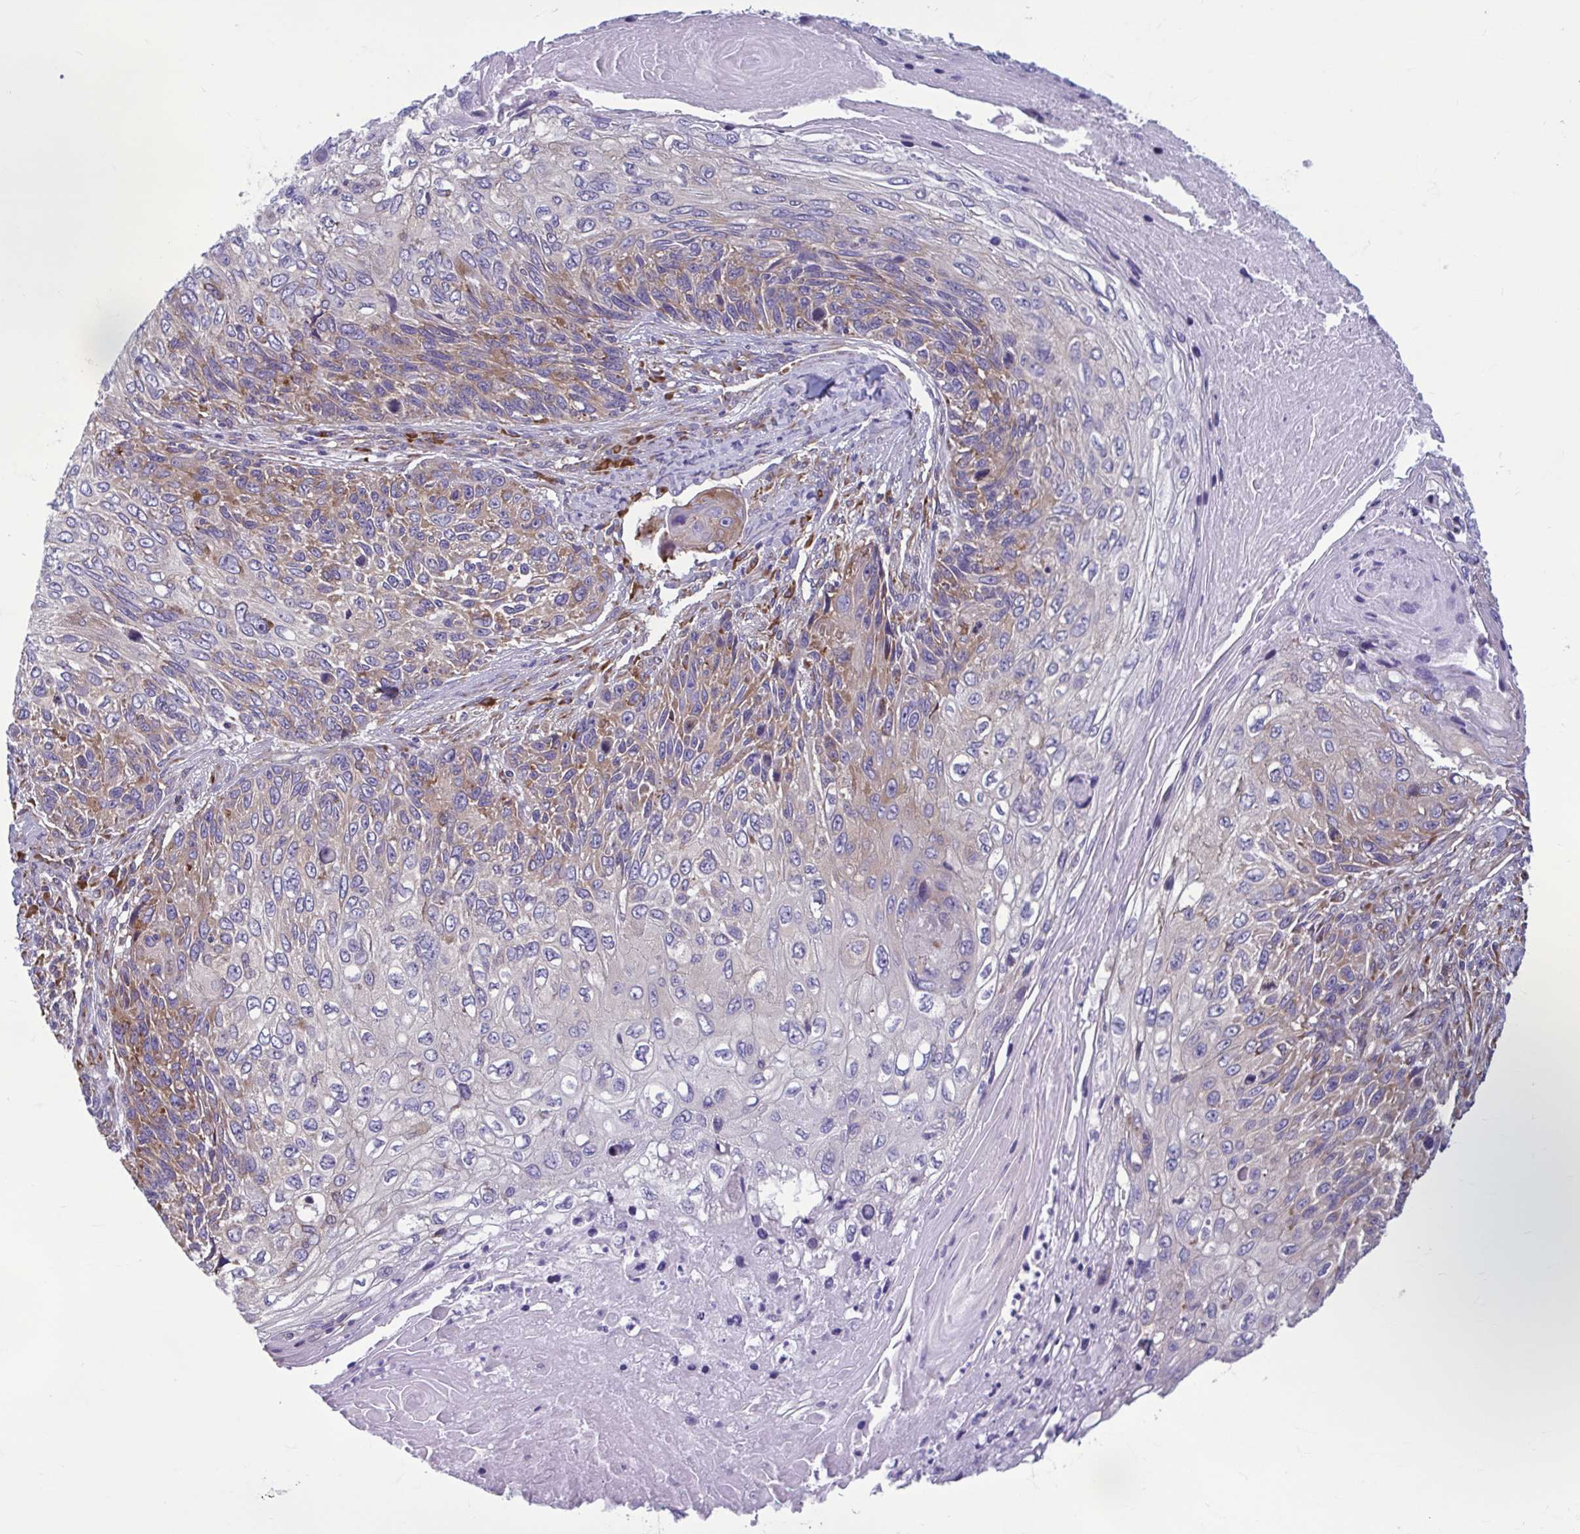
{"staining": {"intensity": "moderate", "quantity": "<25%", "location": "cytoplasmic/membranous"}, "tissue": "skin cancer", "cell_type": "Tumor cells", "image_type": "cancer", "snomed": [{"axis": "morphology", "description": "Squamous cell carcinoma, NOS"}, {"axis": "topography", "description": "Skin"}], "caption": "This is an image of immunohistochemistry (IHC) staining of skin cancer, which shows moderate expression in the cytoplasmic/membranous of tumor cells.", "gene": "RPS16", "patient": {"sex": "male", "age": 92}}